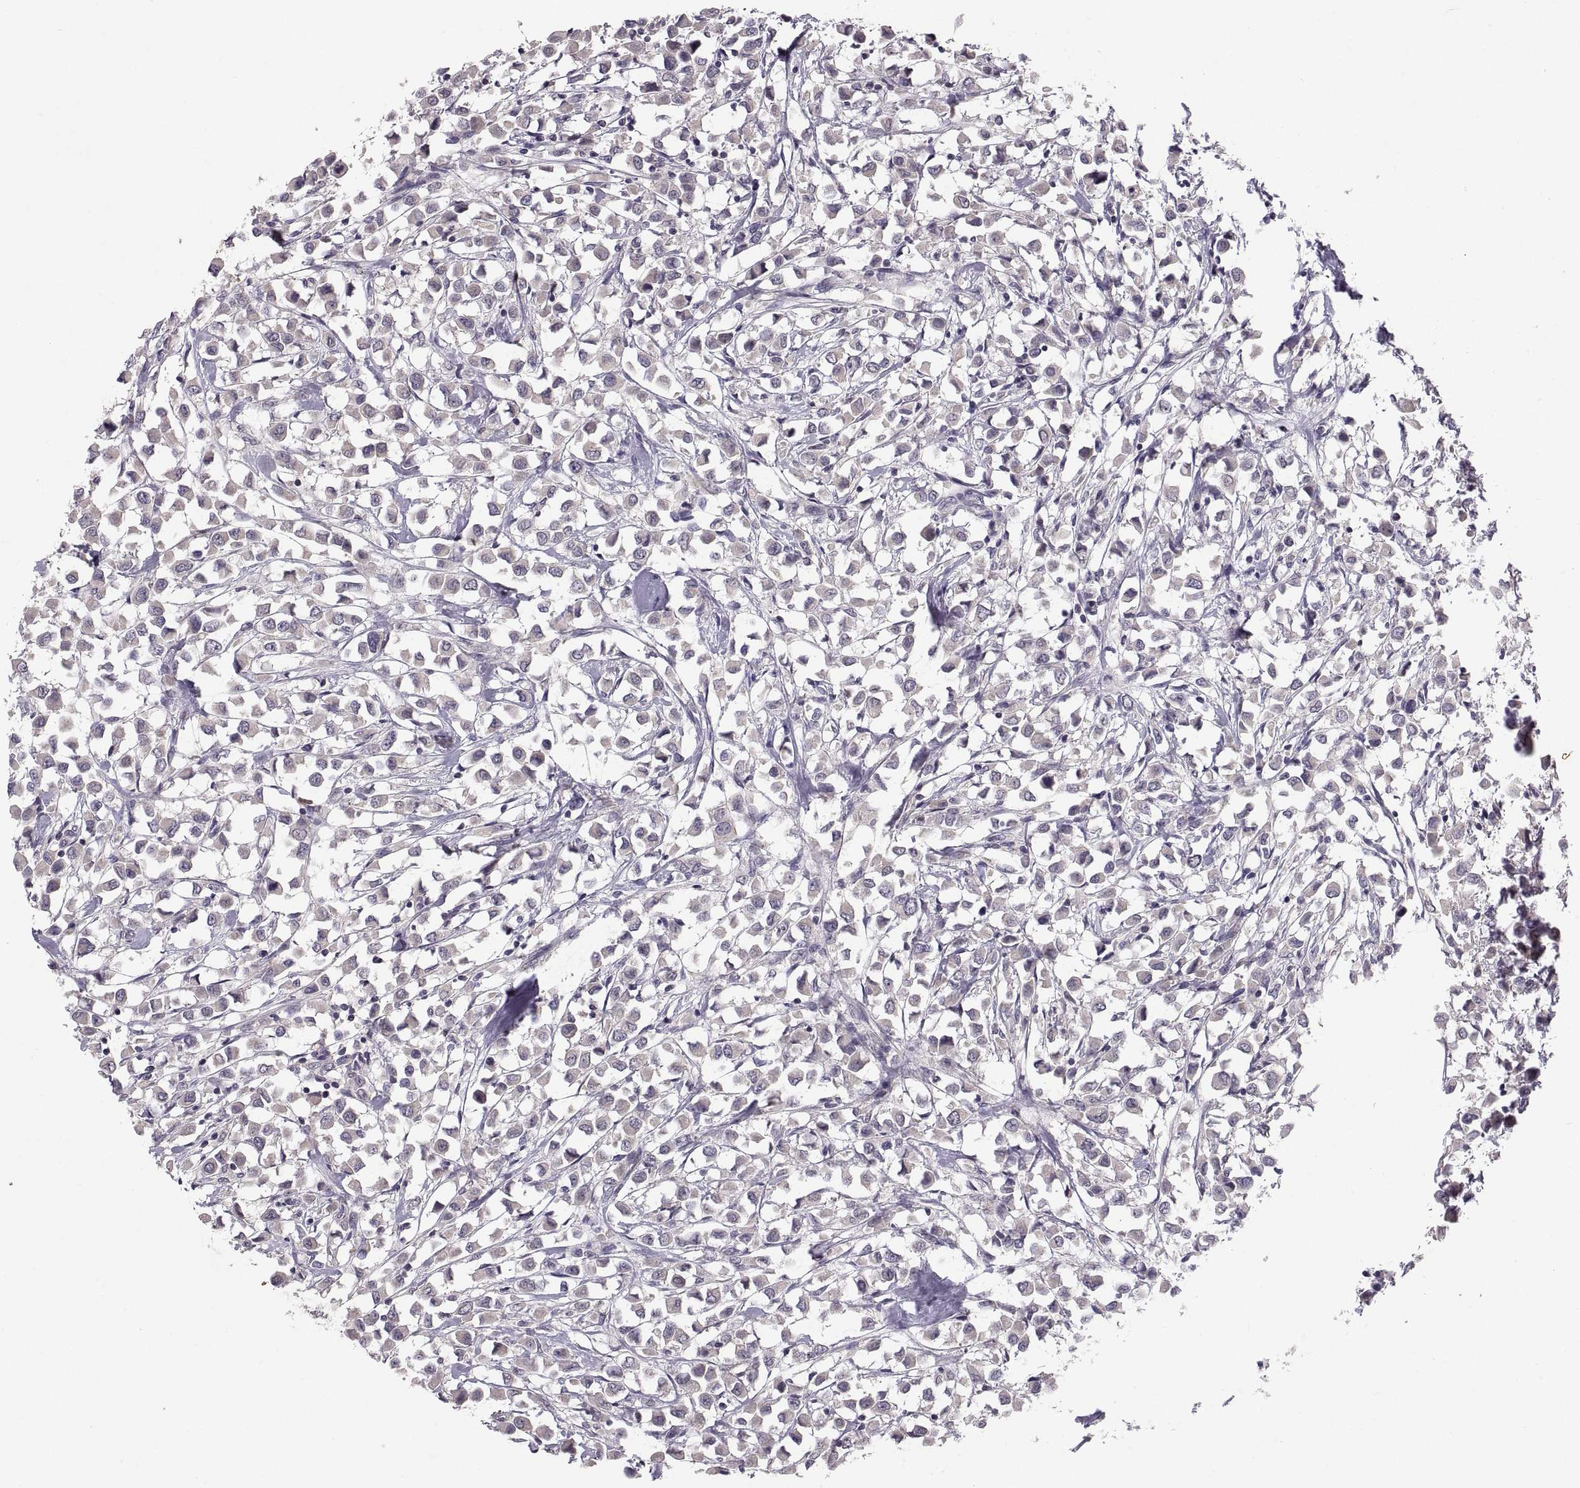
{"staining": {"intensity": "negative", "quantity": "none", "location": "none"}, "tissue": "breast cancer", "cell_type": "Tumor cells", "image_type": "cancer", "snomed": [{"axis": "morphology", "description": "Duct carcinoma"}, {"axis": "topography", "description": "Breast"}], "caption": "Tumor cells are negative for brown protein staining in breast intraductal carcinoma.", "gene": "PAX2", "patient": {"sex": "female", "age": 61}}